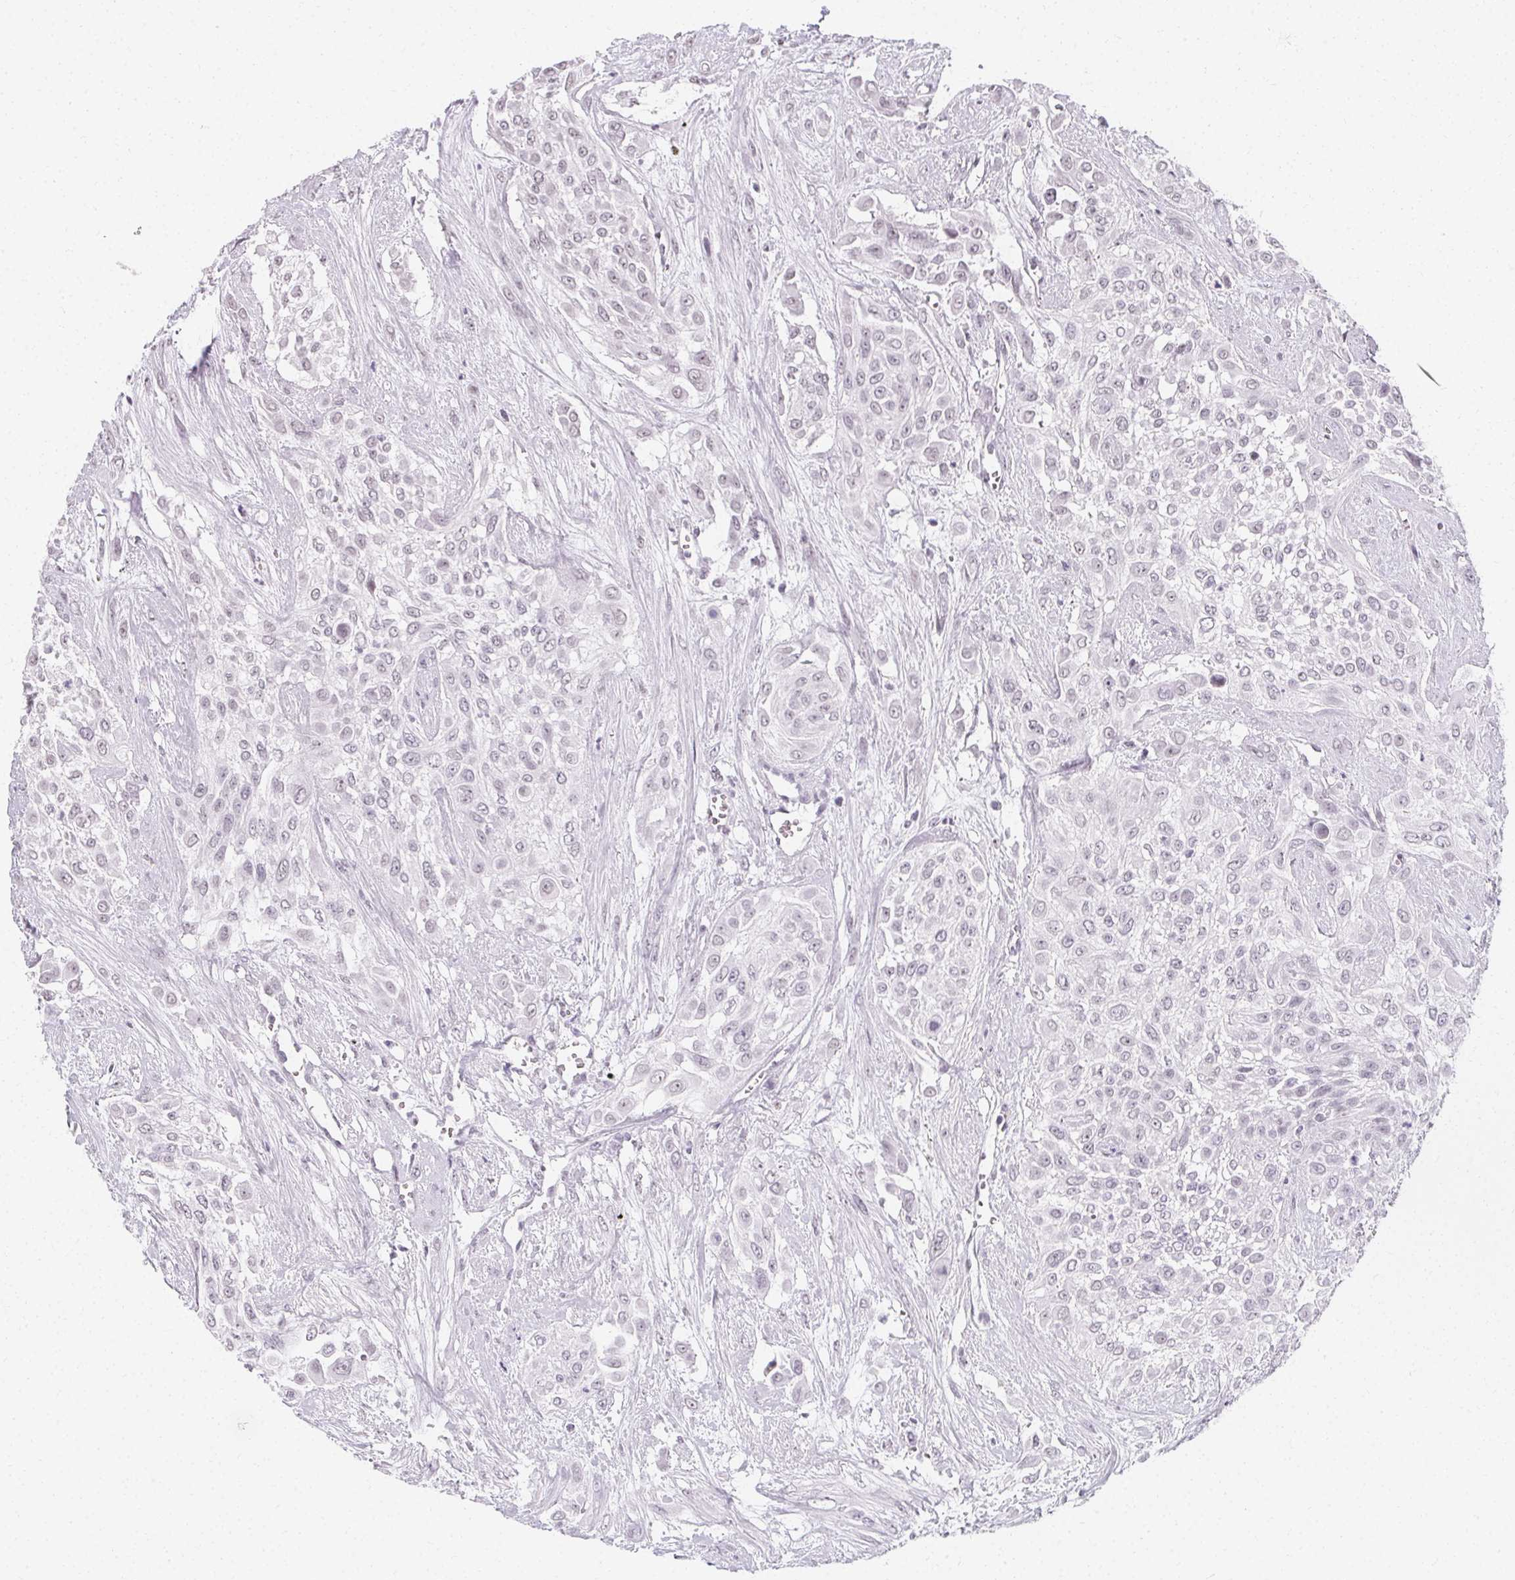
{"staining": {"intensity": "negative", "quantity": "none", "location": "none"}, "tissue": "urothelial cancer", "cell_type": "Tumor cells", "image_type": "cancer", "snomed": [{"axis": "morphology", "description": "Urothelial carcinoma, High grade"}, {"axis": "topography", "description": "Urinary bladder"}], "caption": "This image is of urothelial cancer stained with immunohistochemistry (IHC) to label a protein in brown with the nuclei are counter-stained blue. There is no positivity in tumor cells.", "gene": "SYNPR", "patient": {"sex": "male", "age": 57}}